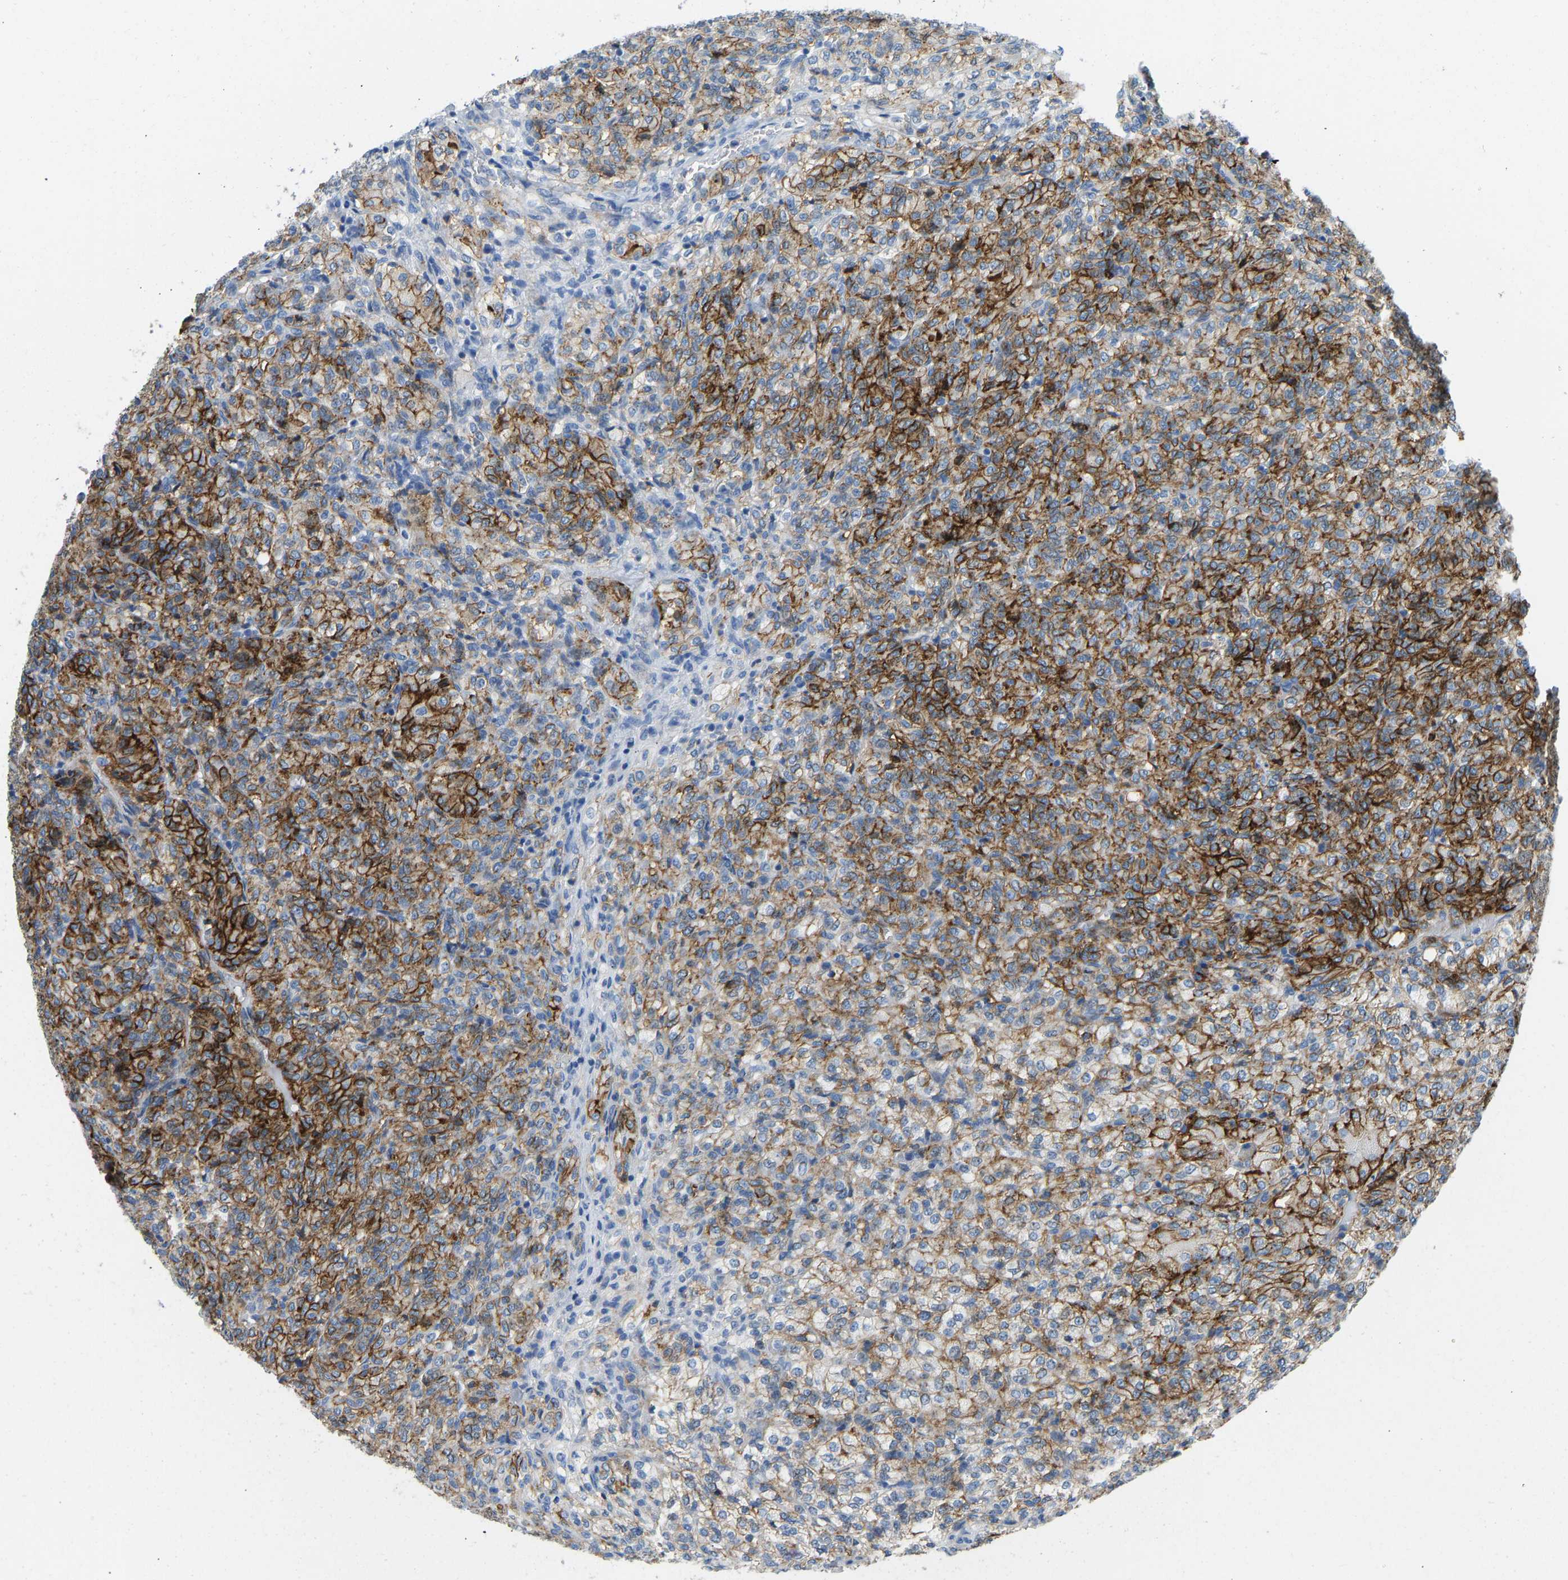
{"staining": {"intensity": "strong", "quantity": ">75%", "location": "cytoplasmic/membranous"}, "tissue": "renal cancer", "cell_type": "Tumor cells", "image_type": "cancer", "snomed": [{"axis": "morphology", "description": "Adenocarcinoma, NOS"}, {"axis": "topography", "description": "Kidney"}], "caption": "IHC of renal cancer (adenocarcinoma) reveals high levels of strong cytoplasmic/membranous positivity in about >75% of tumor cells.", "gene": "ATP1A1", "patient": {"sex": "male", "age": 77}}